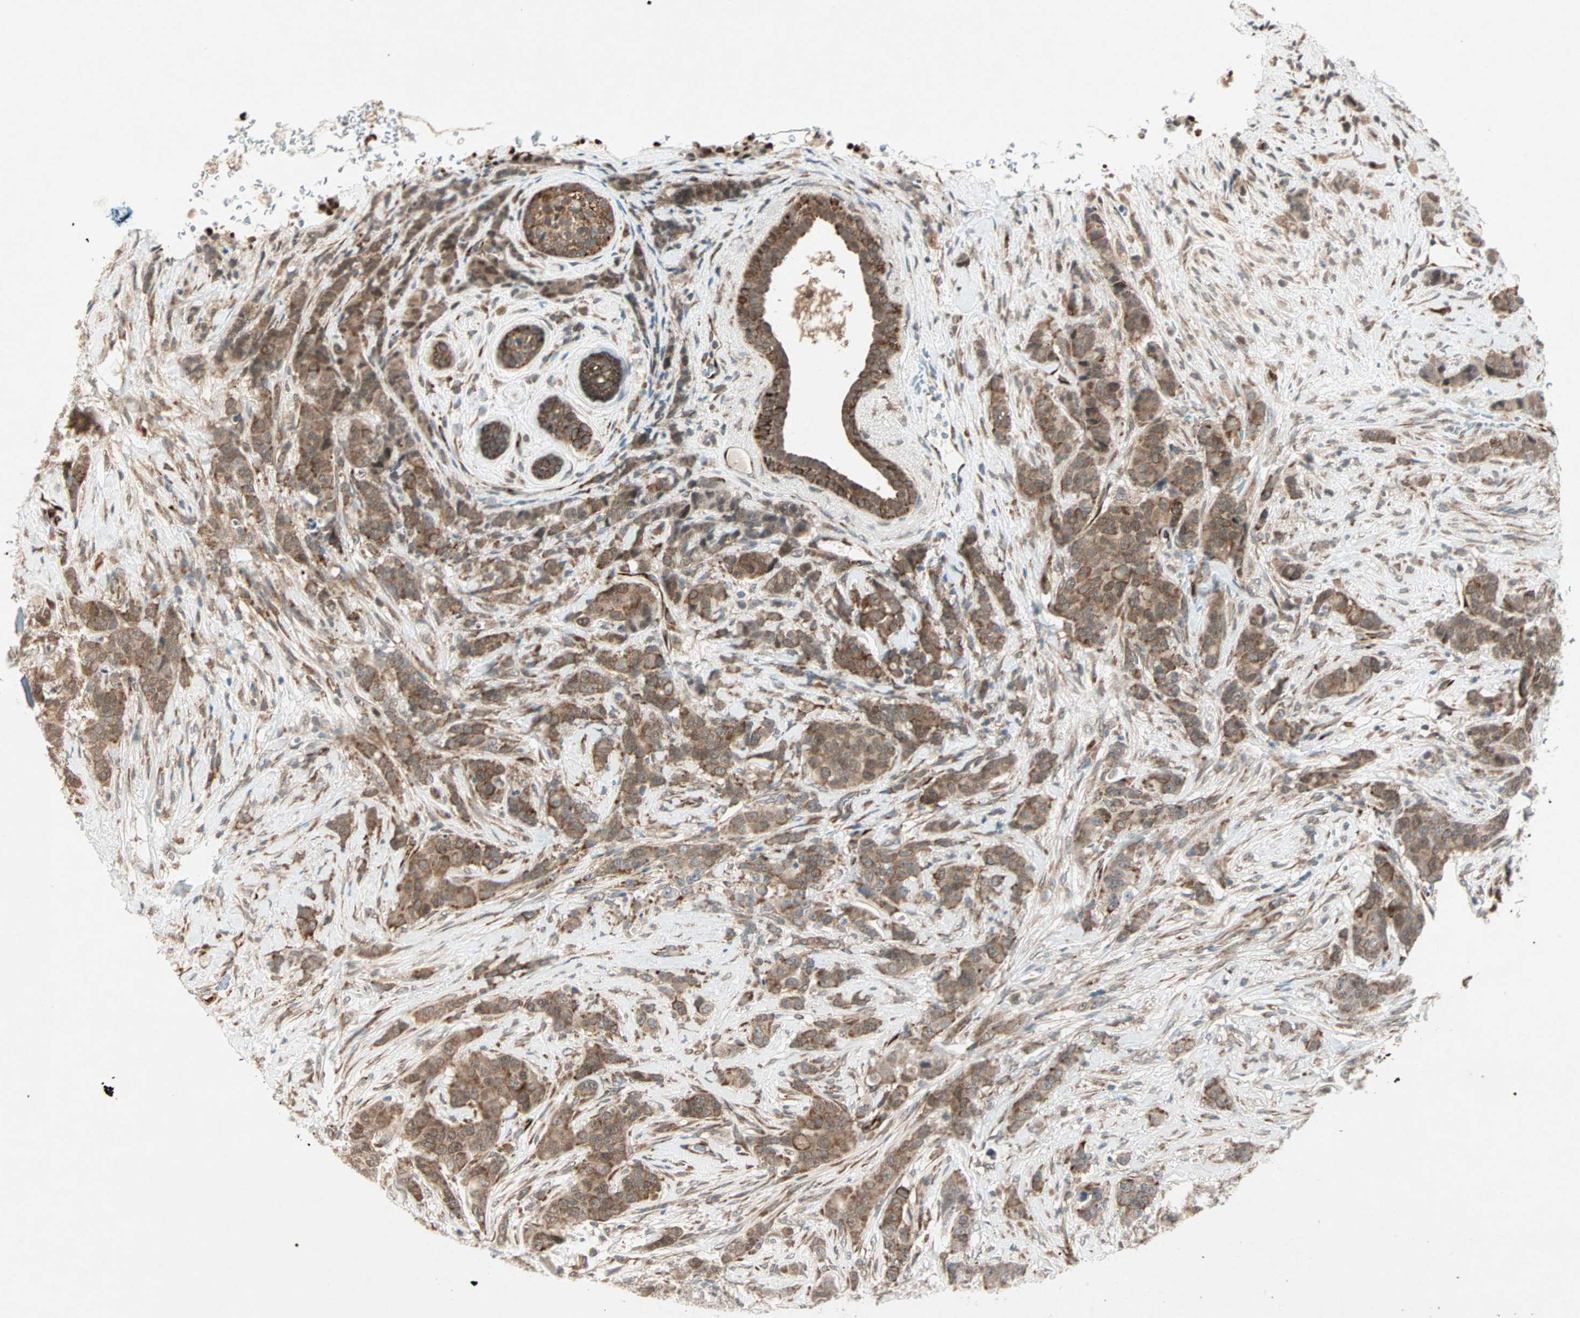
{"staining": {"intensity": "moderate", "quantity": ">75%", "location": "cytoplasmic/membranous"}, "tissue": "breast cancer", "cell_type": "Tumor cells", "image_type": "cancer", "snomed": [{"axis": "morphology", "description": "Duct carcinoma"}, {"axis": "topography", "description": "Breast"}], "caption": "Human breast cancer stained with a brown dye reveals moderate cytoplasmic/membranous positive staining in approximately >75% of tumor cells.", "gene": "ZNF37A", "patient": {"sex": "female", "age": 40}}